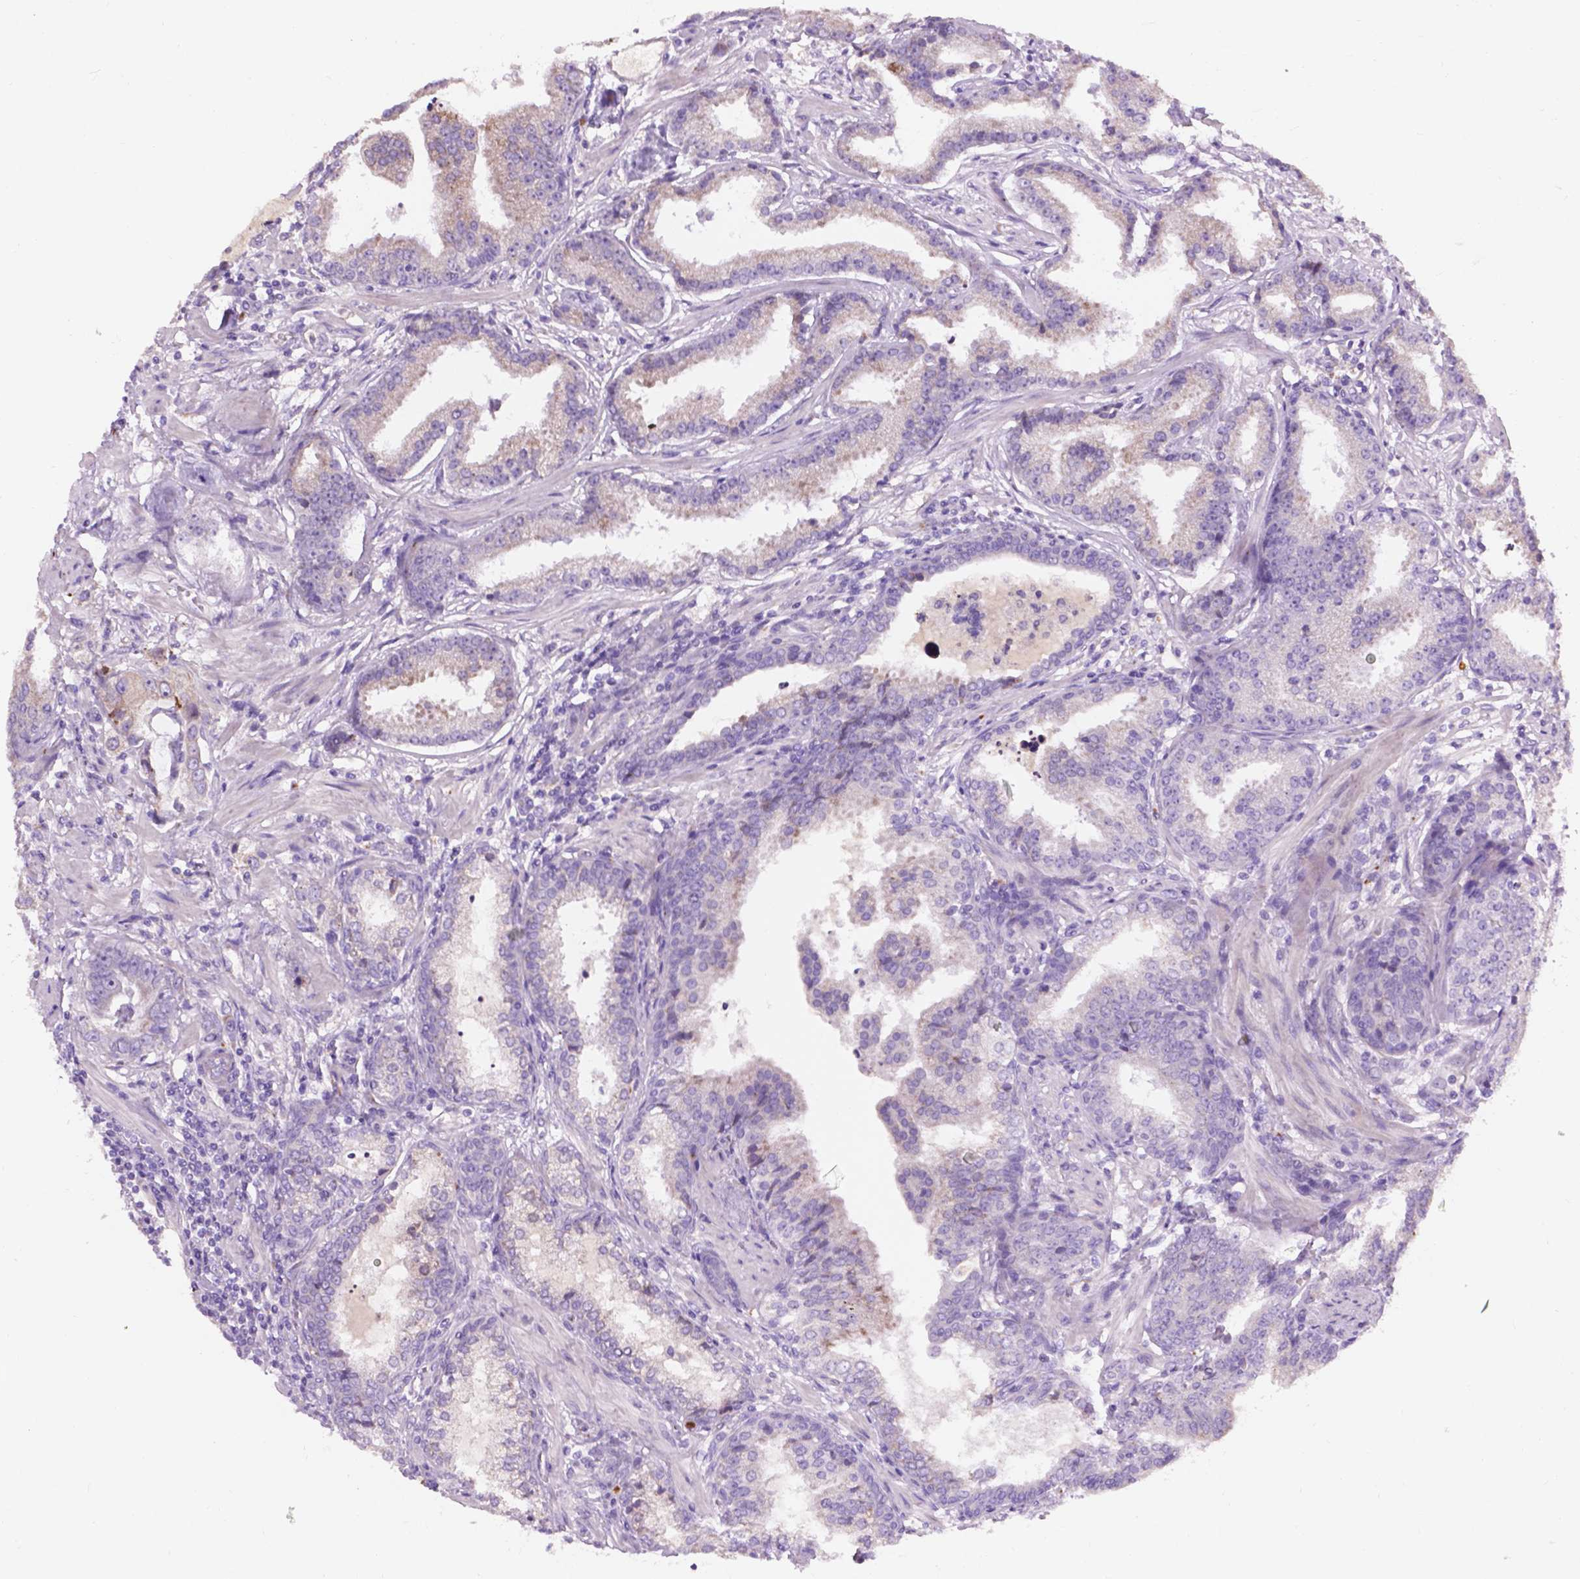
{"staining": {"intensity": "weak", "quantity": "<25%", "location": "cytoplasmic/membranous"}, "tissue": "prostate cancer", "cell_type": "Tumor cells", "image_type": "cancer", "snomed": [{"axis": "morphology", "description": "Adenocarcinoma, NOS"}, {"axis": "topography", "description": "Prostate"}], "caption": "Tumor cells show no significant positivity in prostate cancer. (DAB (3,3'-diaminobenzidine) immunohistochemistry, high magnification).", "gene": "NOXO1", "patient": {"sex": "male", "age": 64}}